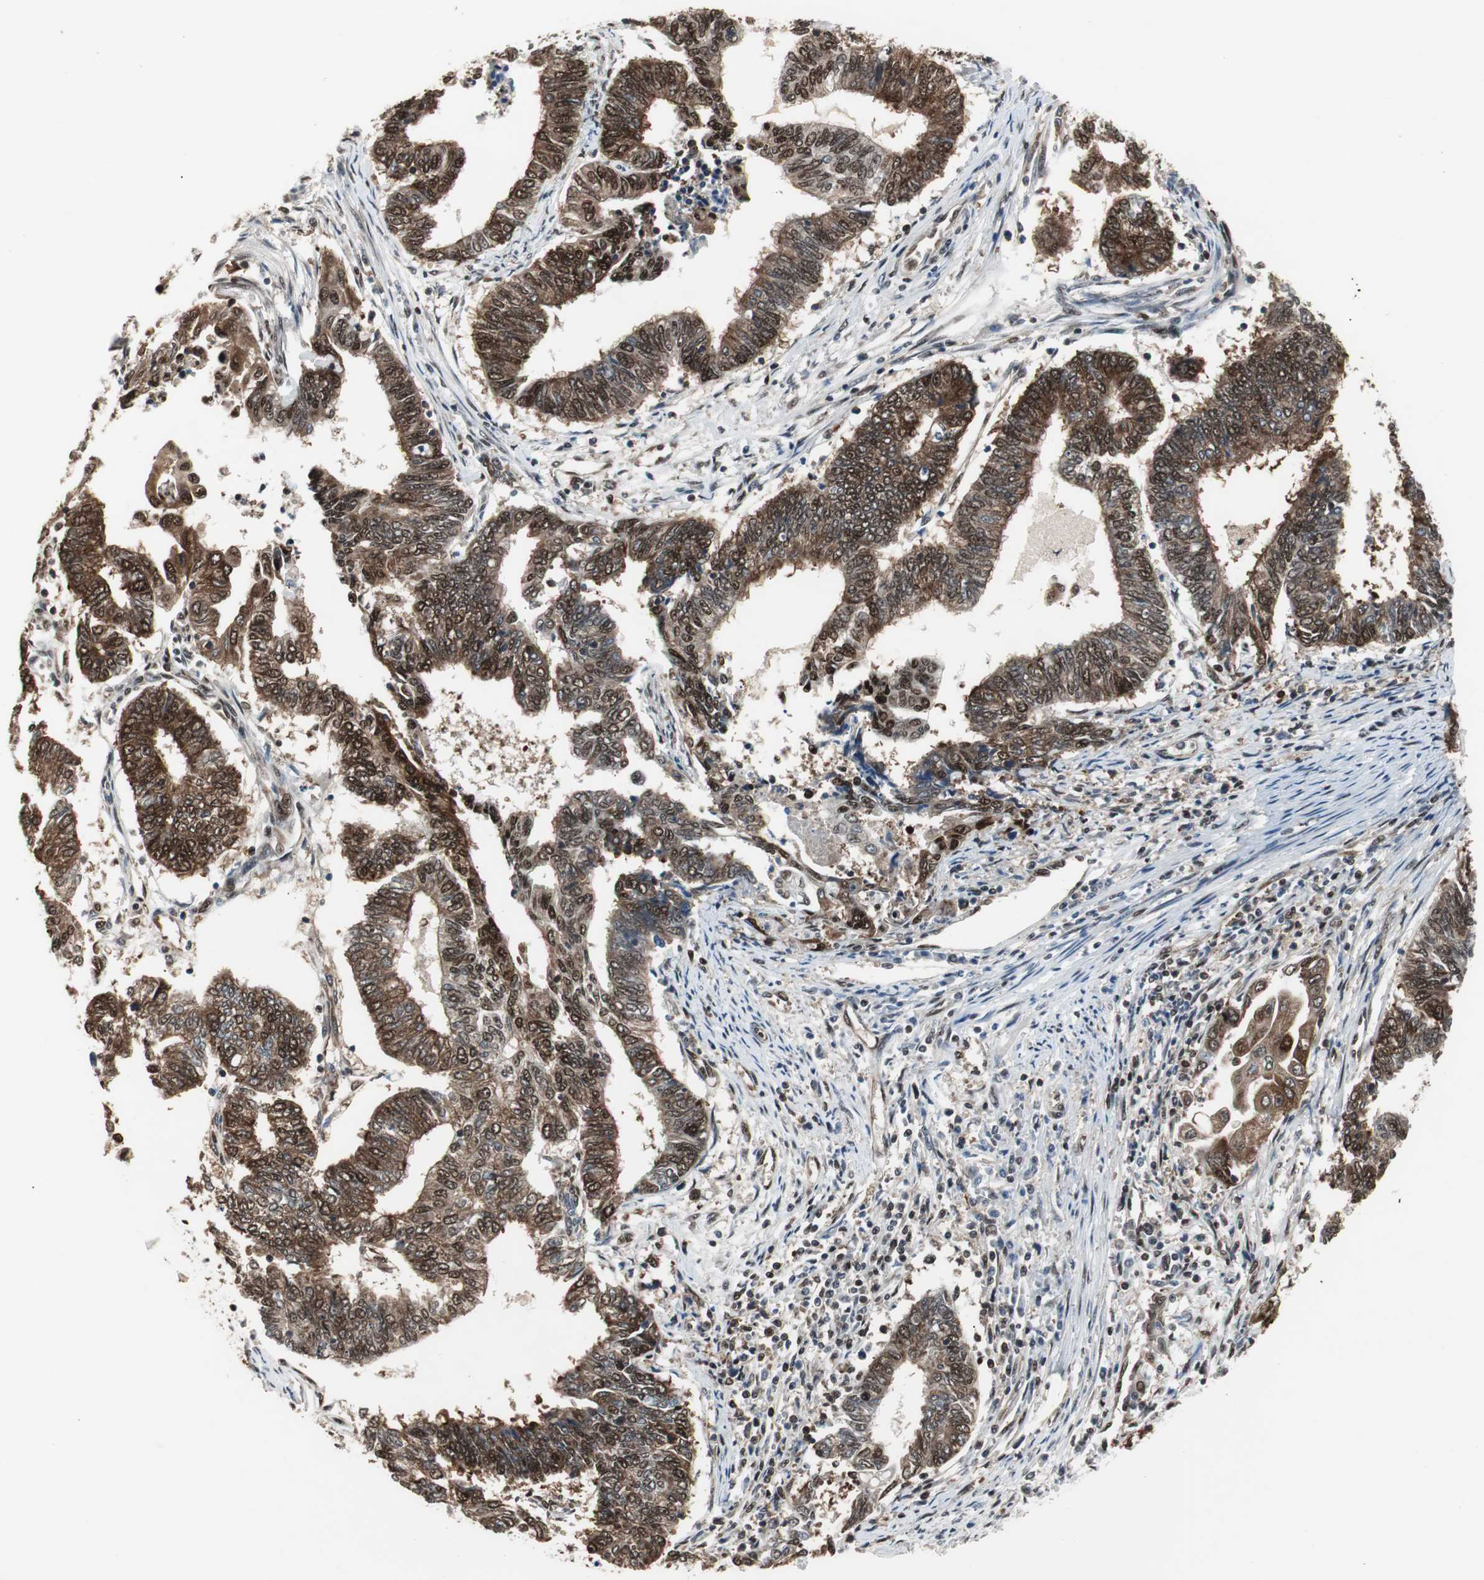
{"staining": {"intensity": "strong", "quantity": ">75%", "location": "cytoplasmic/membranous,nuclear"}, "tissue": "endometrial cancer", "cell_type": "Tumor cells", "image_type": "cancer", "snomed": [{"axis": "morphology", "description": "Adenocarcinoma, NOS"}, {"axis": "topography", "description": "Uterus"}, {"axis": "topography", "description": "Endometrium"}], "caption": "This is an image of IHC staining of adenocarcinoma (endometrial), which shows strong staining in the cytoplasmic/membranous and nuclear of tumor cells.", "gene": "ACLY", "patient": {"sex": "female", "age": 70}}